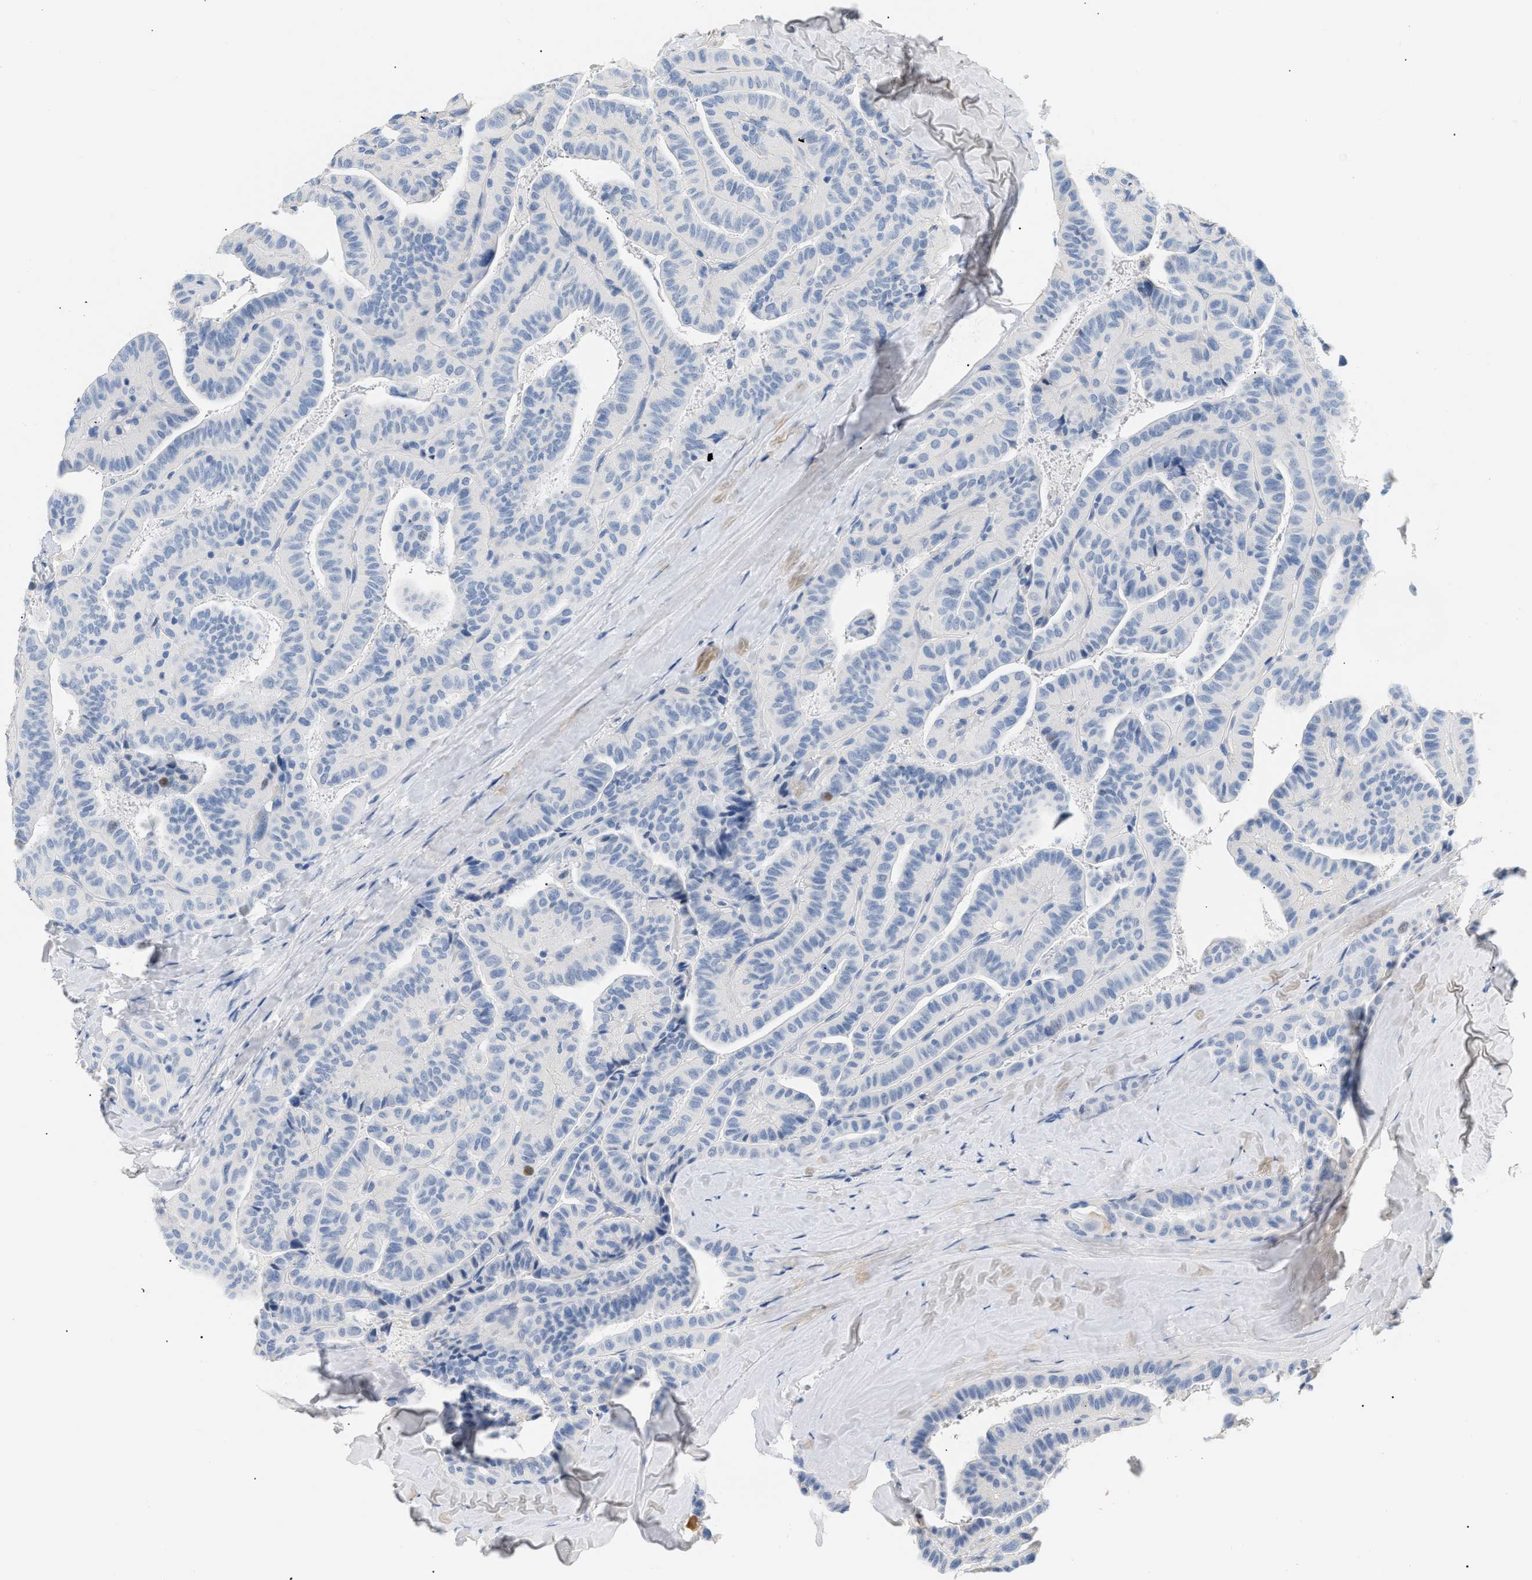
{"staining": {"intensity": "negative", "quantity": "none", "location": "none"}, "tissue": "thyroid cancer", "cell_type": "Tumor cells", "image_type": "cancer", "snomed": [{"axis": "morphology", "description": "Papillary adenocarcinoma, NOS"}, {"axis": "topography", "description": "Thyroid gland"}], "caption": "Histopathology image shows no protein staining in tumor cells of thyroid cancer (papillary adenocarcinoma) tissue.", "gene": "CFH", "patient": {"sex": "male", "age": 77}}